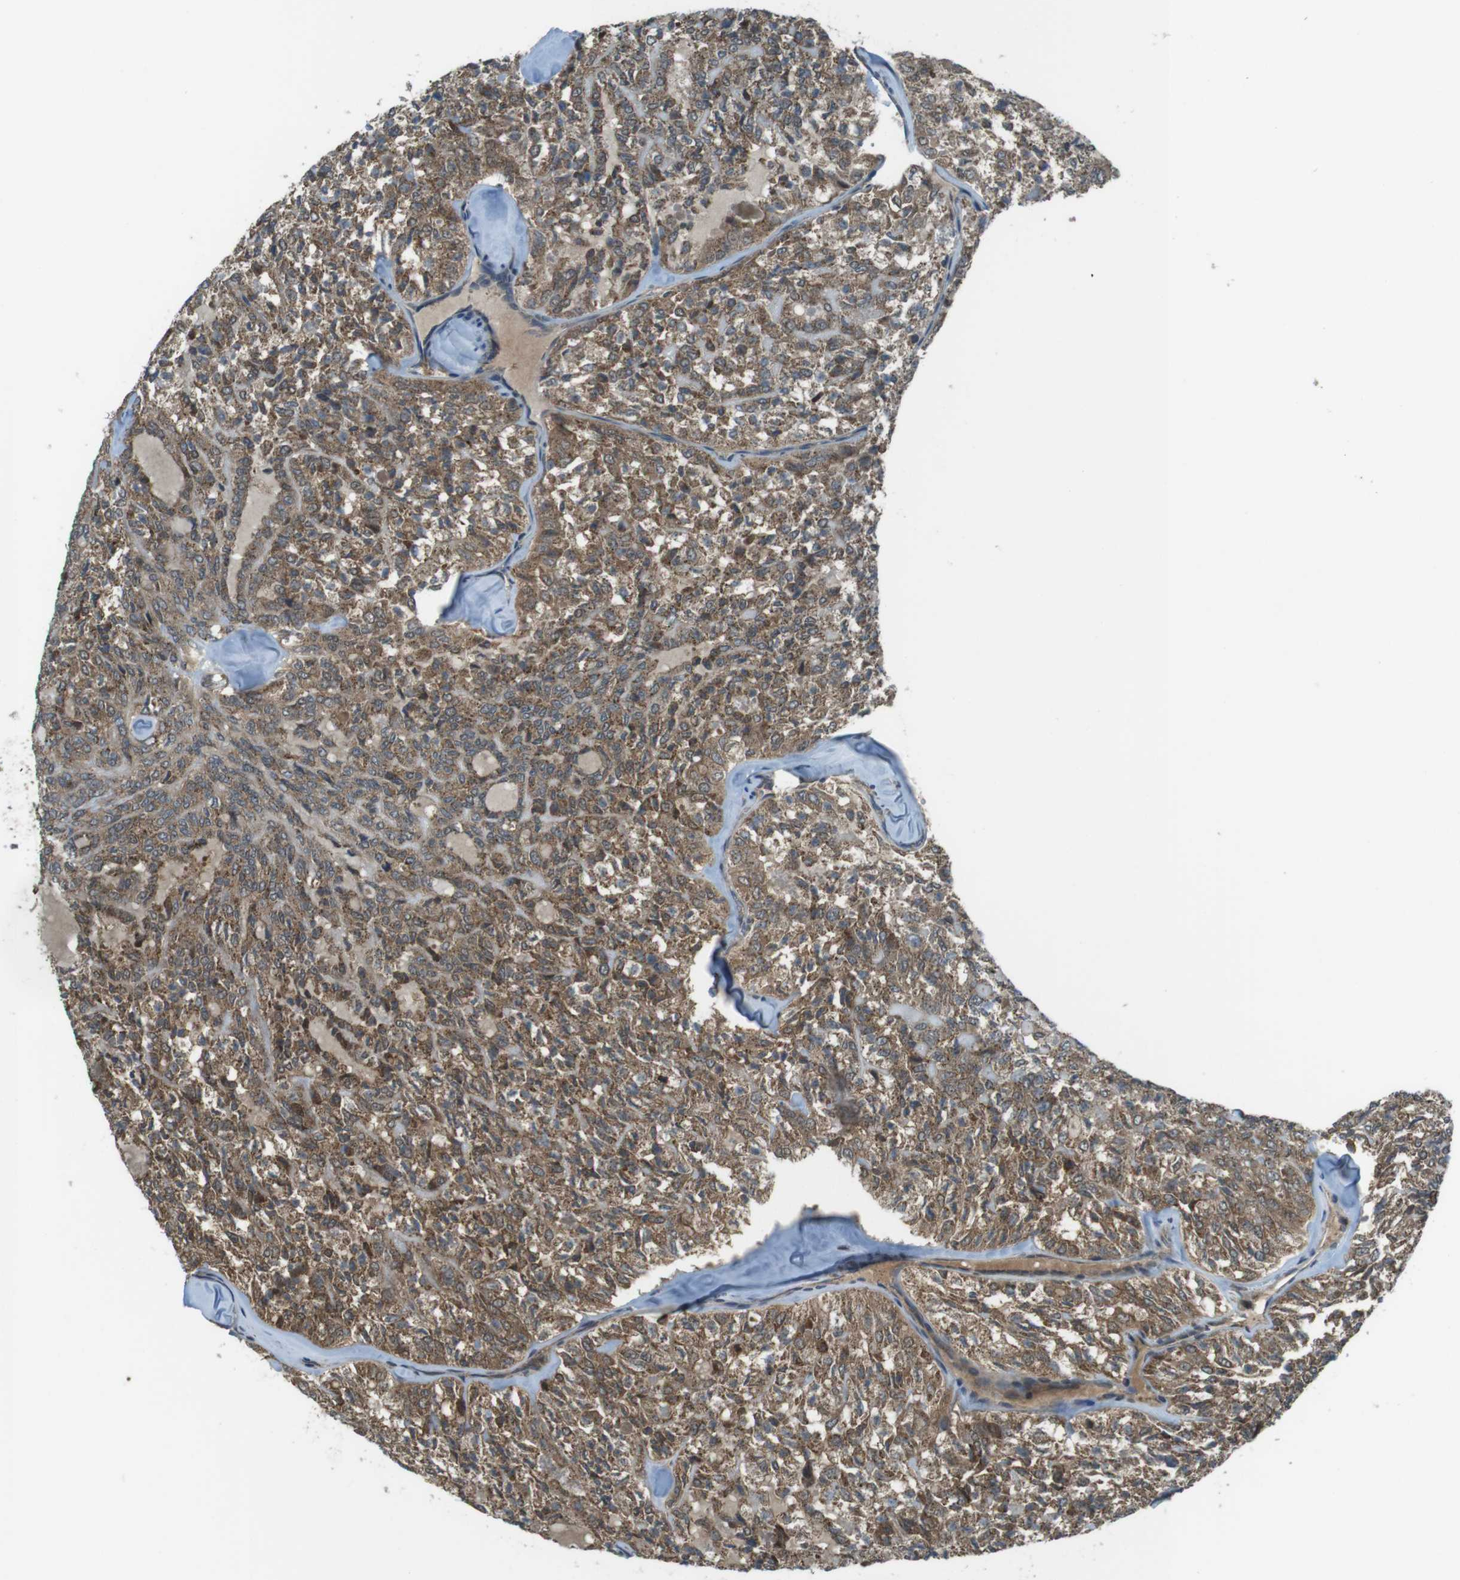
{"staining": {"intensity": "moderate", "quantity": ">75%", "location": "cytoplasmic/membranous"}, "tissue": "thyroid cancer", "cell_type": "Tumor cells", "image_type": "cancer", "snomed": [{"axis": "morphology", "description": "Follicular adenoma carcinoma, NOS"}, {"axis": "topography", "description": "Thyroid gland"}], "caption": "Immunohistochemistry (IHC) (DAB) staining of human thyroid follicular adenoma carcinoma demonstrates moderate cytoplasmic/membranous protein expression in approximately >75% of tumor cells.", "gene": "LRRC3B", "patient": {"sex": "male", "age": 75}}